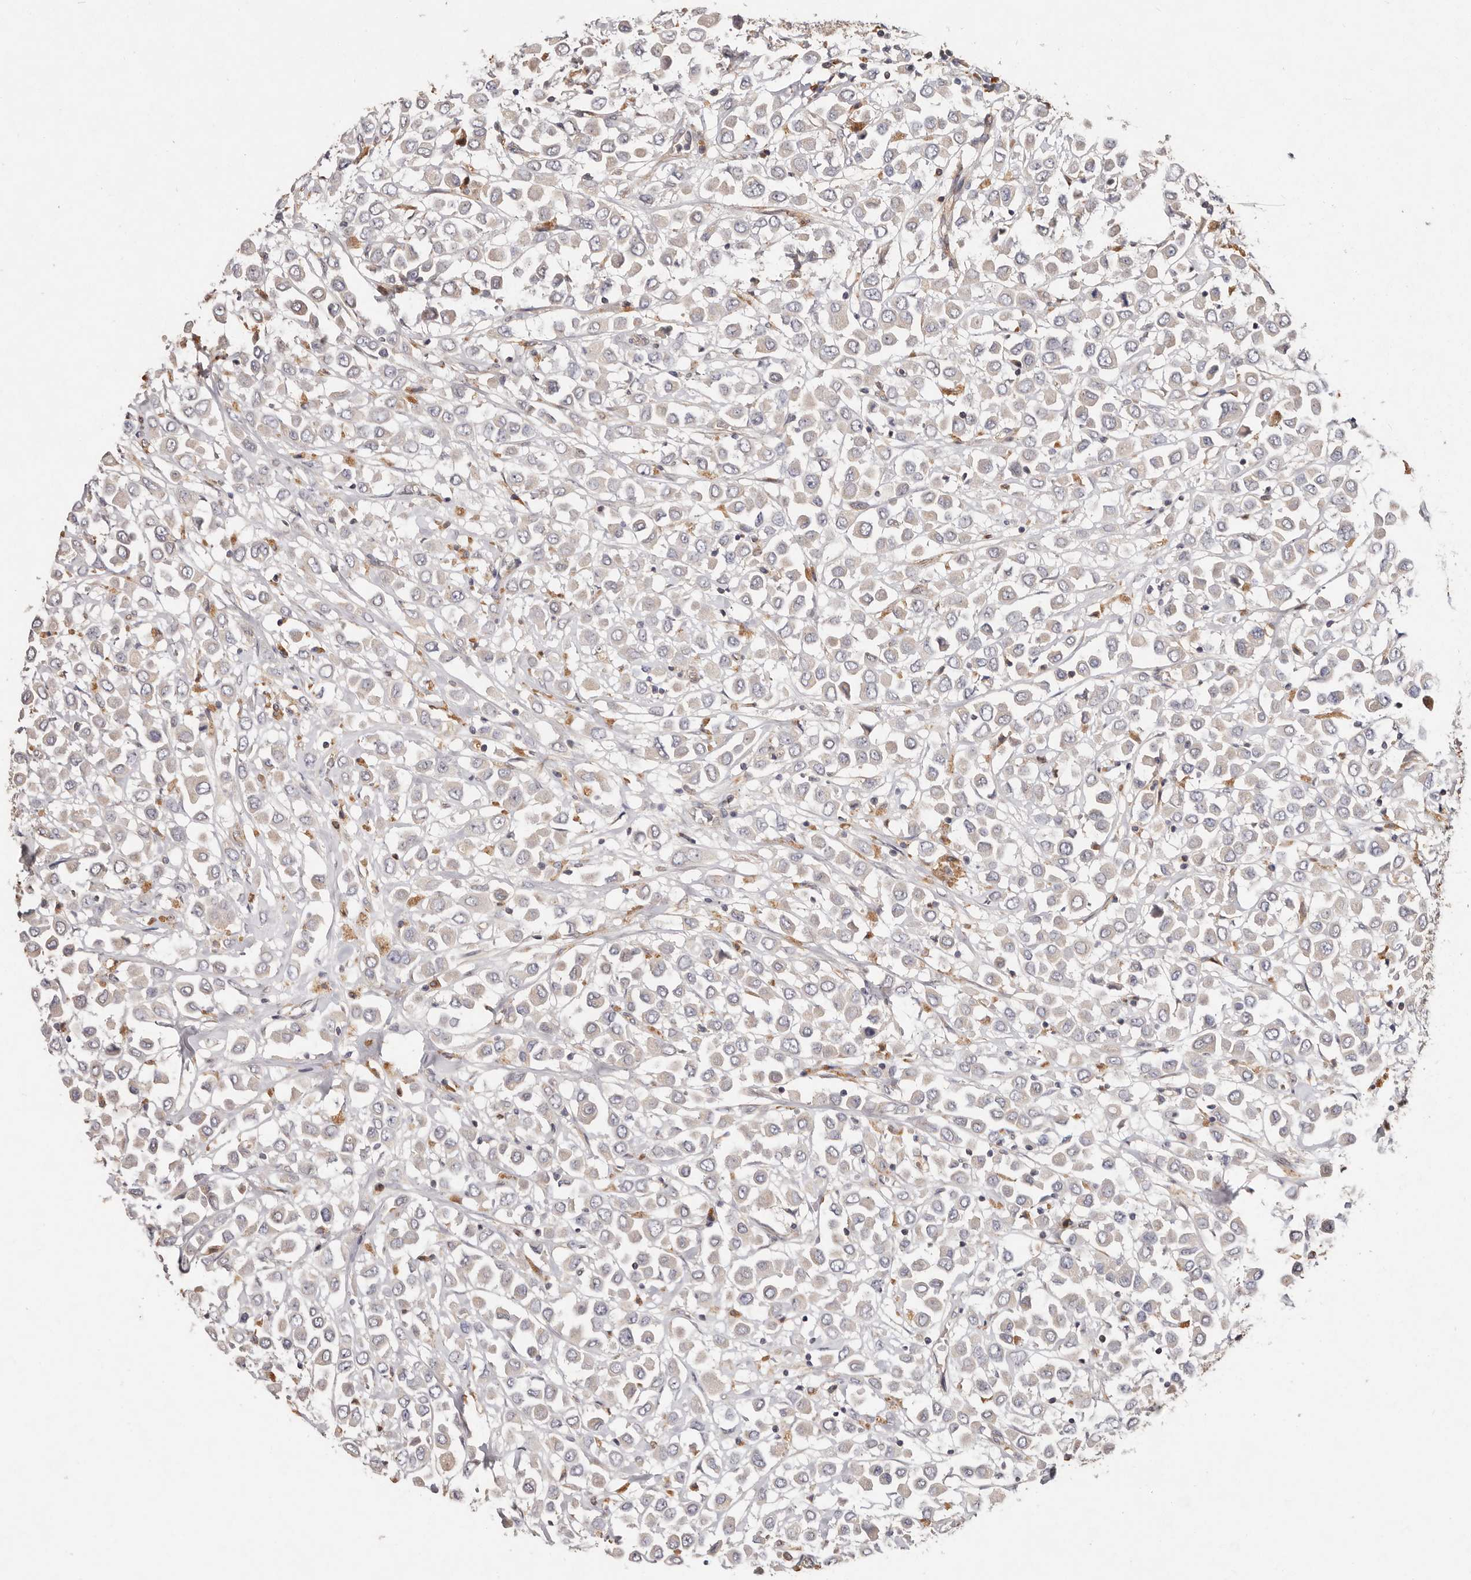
{"staining": {"intensity": "negative", "quantity": "none", "location": "none"}, "tissue": "breast cancer", "cell_type": "Tumor cells", "image_type": "cancer", "snomed": [{"axis": "morphology", "description": "Duct carcinoma"}, {"axis": "topography", "description": "Breast"}], "caption": "Human breast cancer (infiltrating ductal carcinoma) stained for a protein using immunohistochemistry (IHC) demonstrates no positivity in tumor cells.", "gene": "THBS3", "patient": {"sex": "female", "age": 61}}